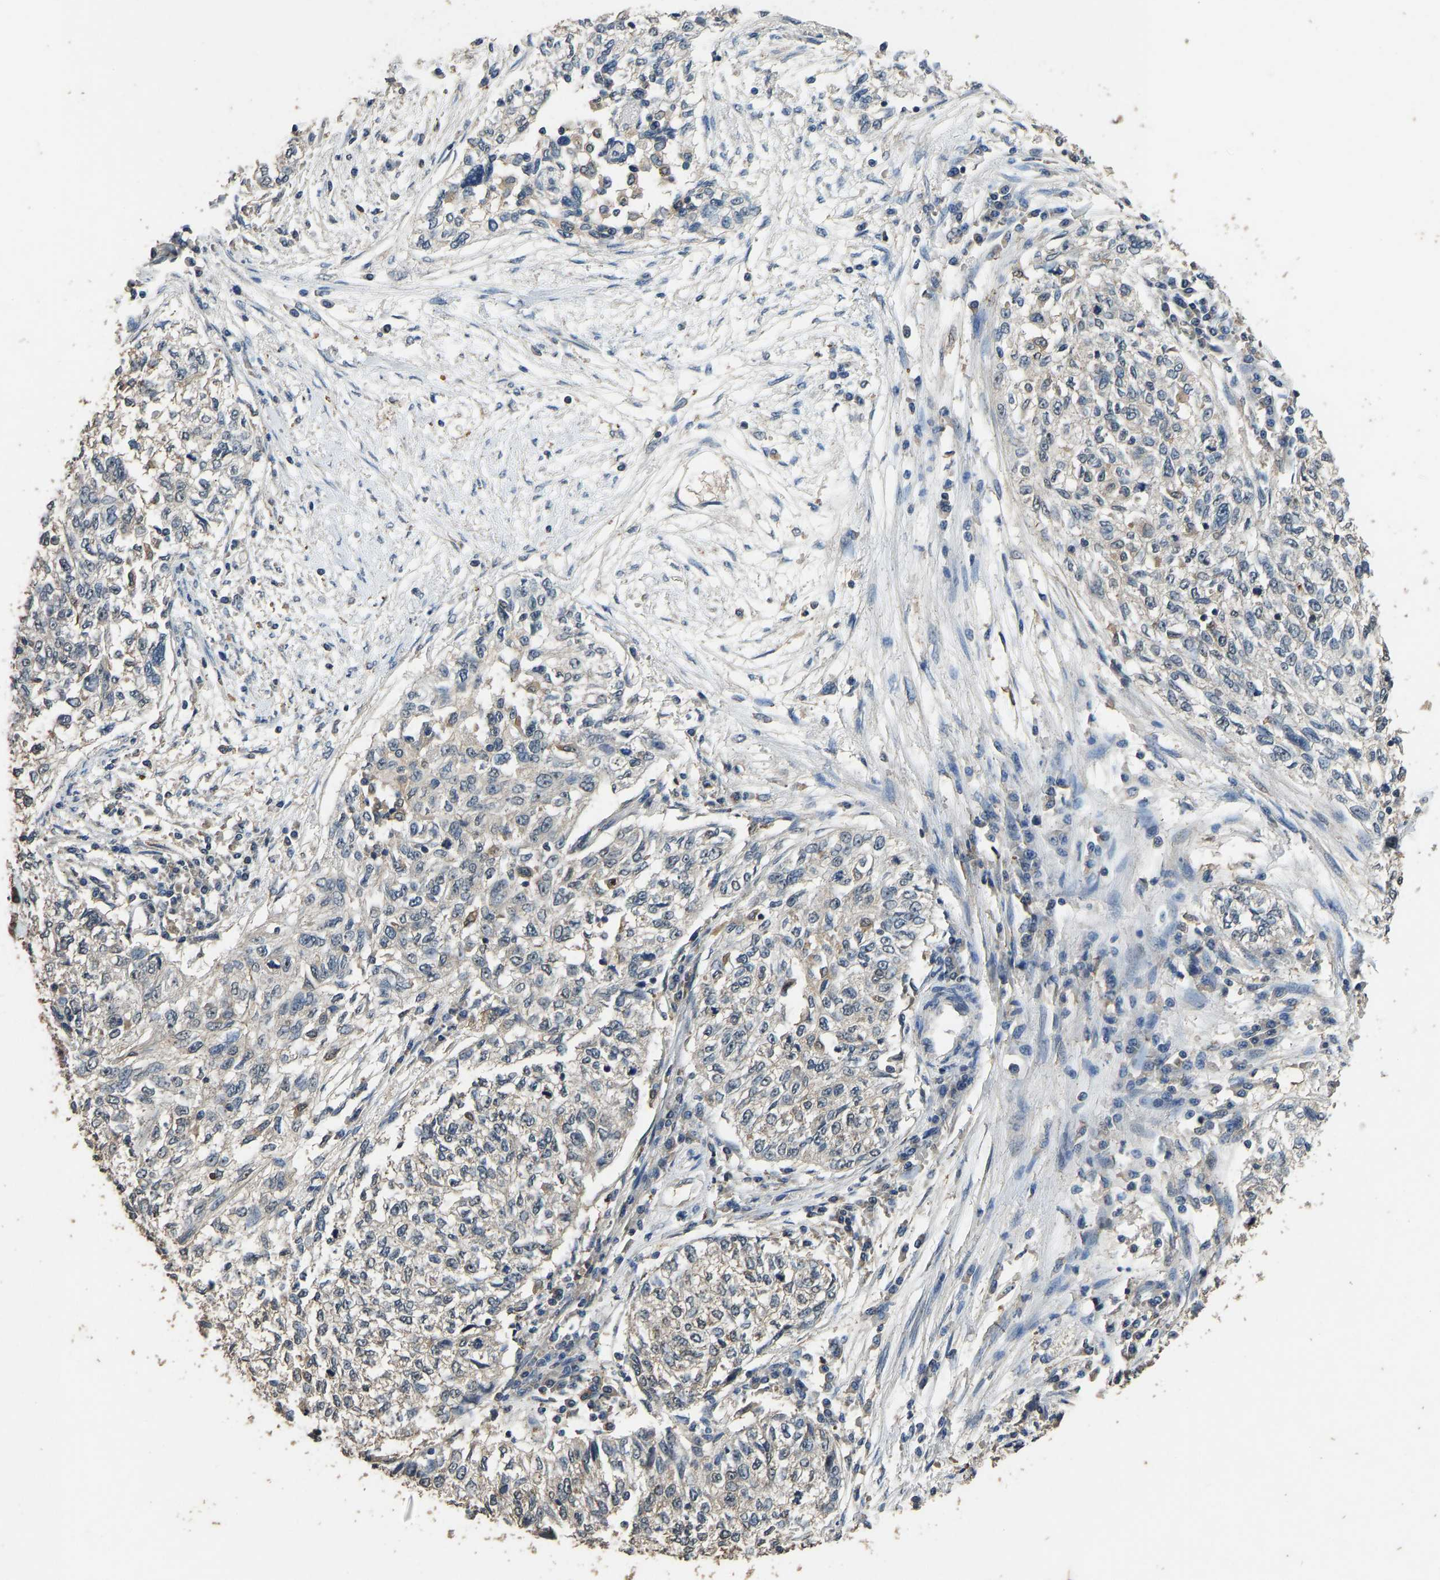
{"staining": {"intensity": "negative", "quantity": "none", "location": "none"}, "tissue": "cervical cancer", "cell_type": "Tumor cells", "image_type": "cancer", "snomed": [{"axis": "morphology", "description": "Squamous cell carcinoma, NOS"}, {"axis": "topography", "description": "Cervix"}], "caption": "IHC of cervical cancer demonstrates no staining in tumor cells.", "gene": "CIDEC", "patient": {"sex": "female", "age": 57}}